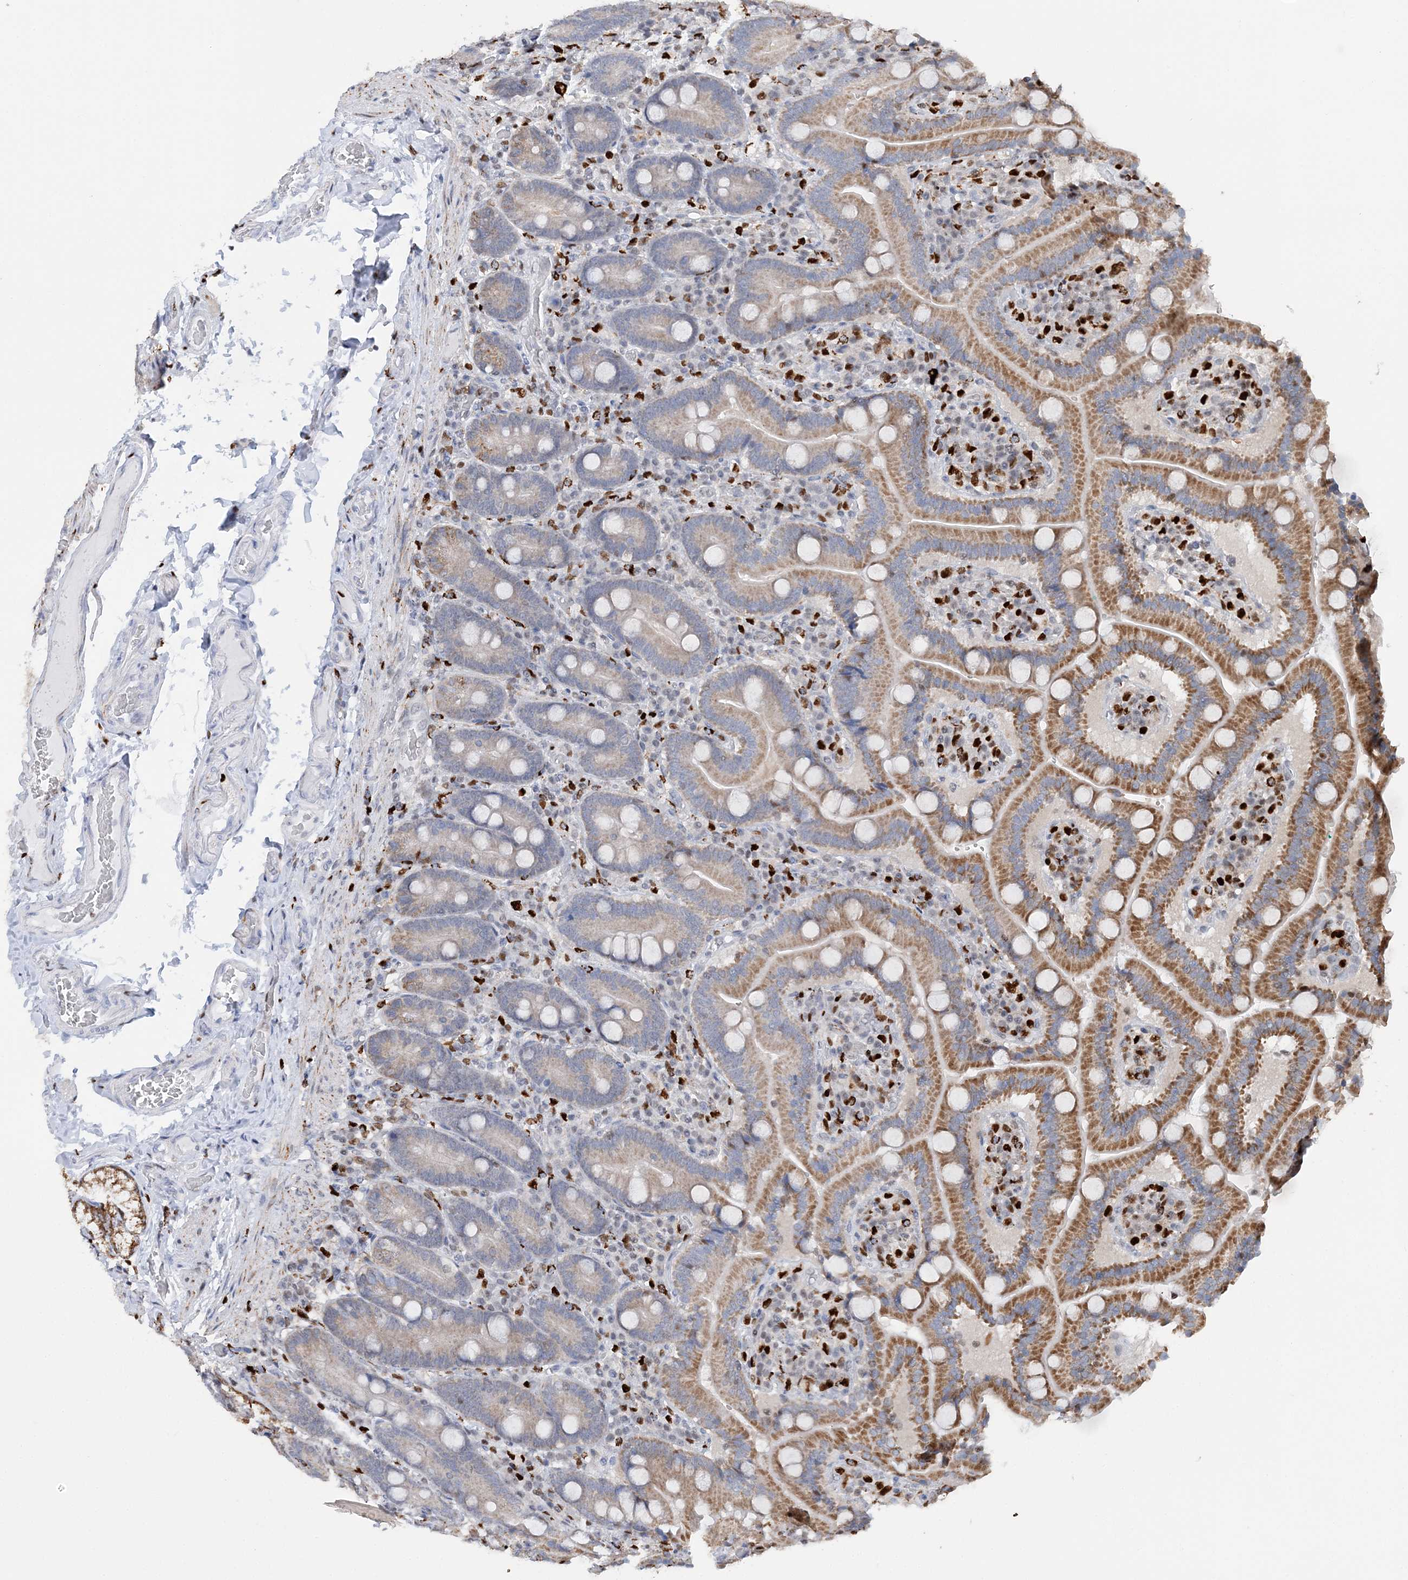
{"staining": {"intensity": "moderate", "quantity": ">75%", "location": "cytoplasmic/membranous"}, "tissue": "duodenum", "cell_type": "Glandular cells", "image_type": "normal", "snomed": [{"axis": "morphology", "description": "Normal tissue, NOS"}, {"axis": "topography", "description": "Duodenum"}], "caption": "Benign duodenum was stained to show a protein in brown. There is medium levels of moderate cytoplasmic/membranous staining in about >75% of glandular cells.", "gene": "NIT2", "patient": {"sex": "female", "age": 62}}